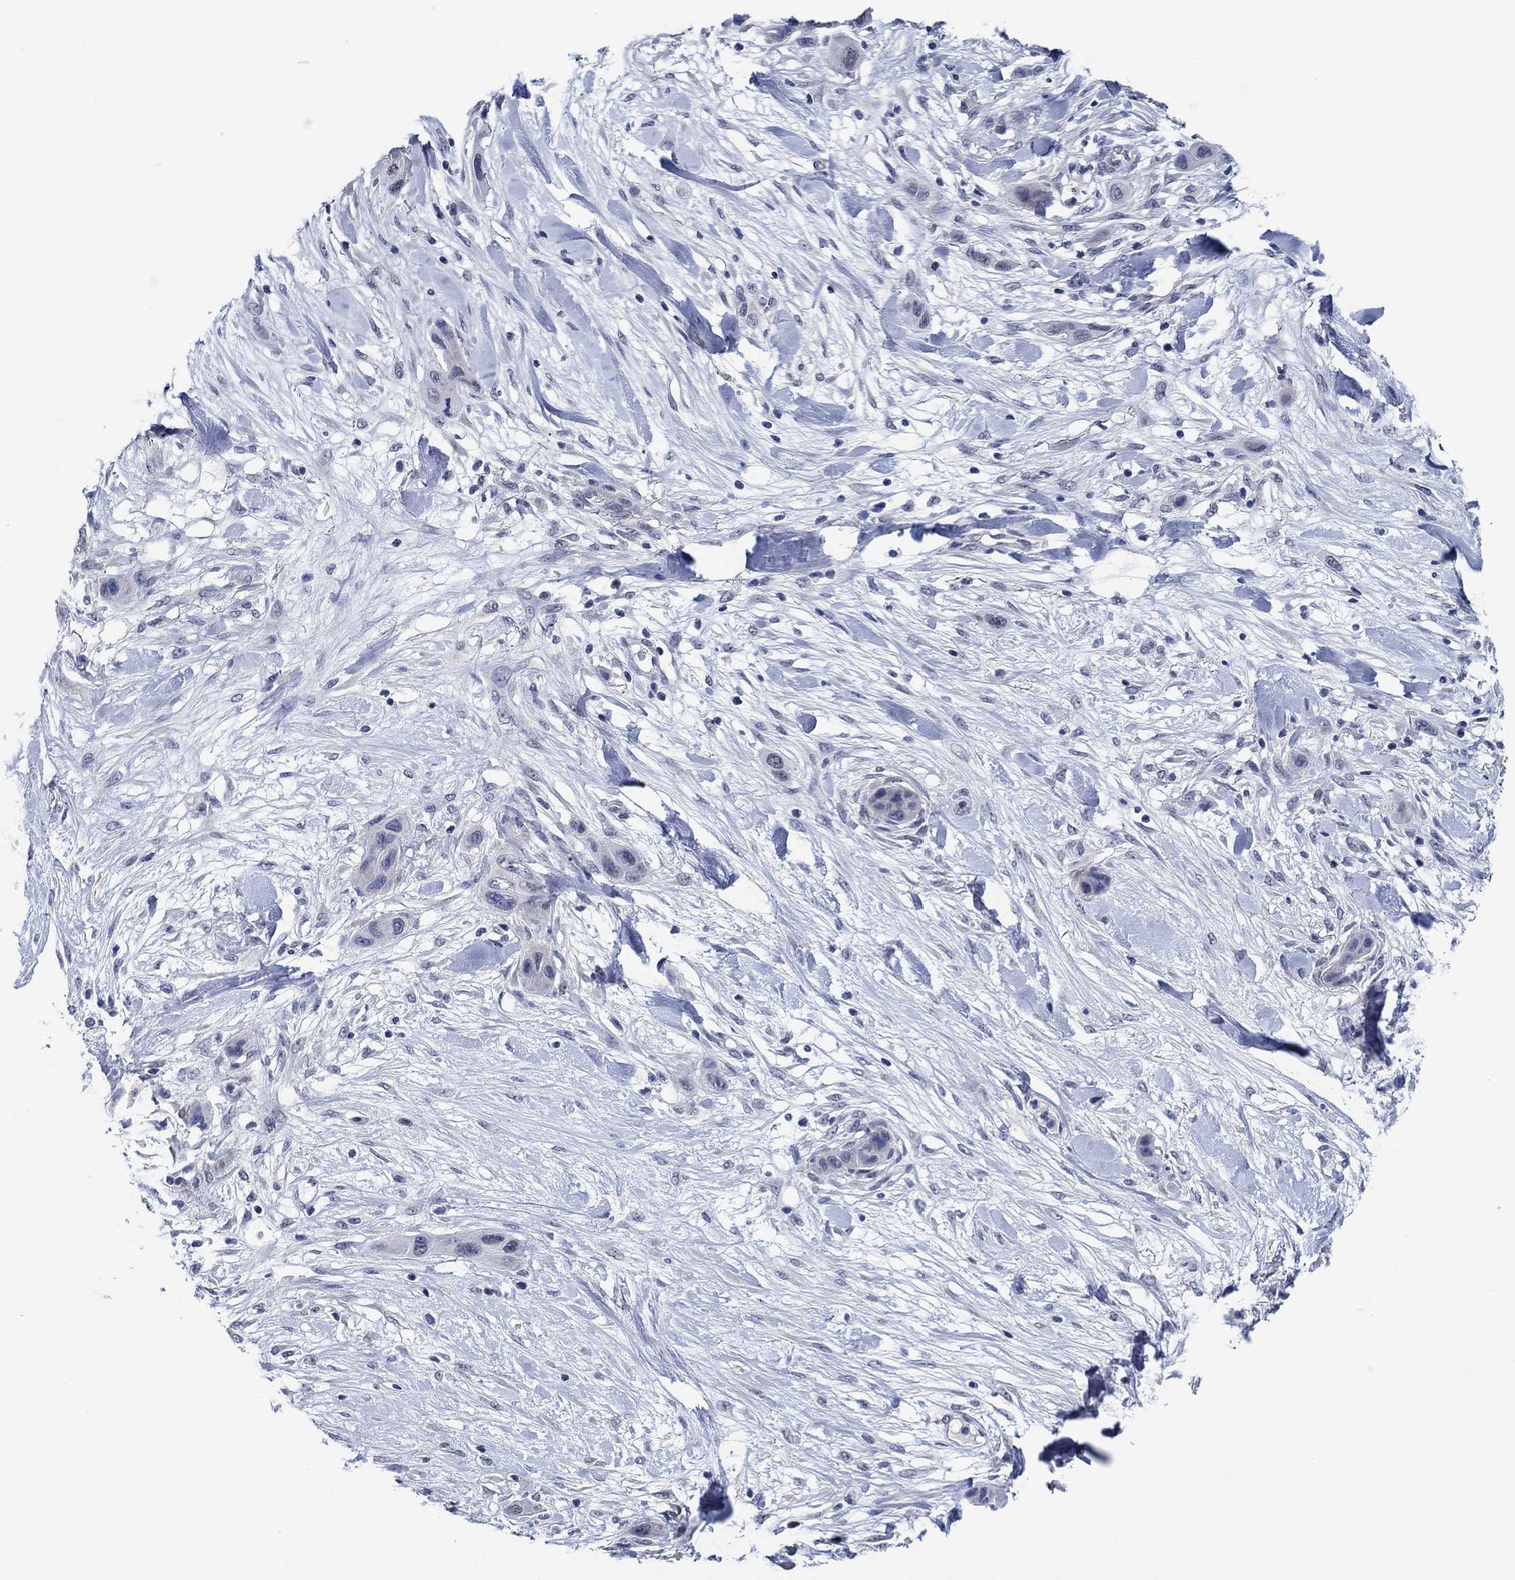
{"staining": {"intensity": "negative", "quantity": "none", "location": "none"}, "tissue": "skin cancer", "cell_type": "Tumor cells", "image_type": "cancer", "snomed": [{"axis": "morphology", "description": "Squamous cell carcinoma, NOS"}, {"axis": "topography", "description": "Skin"}], "caption": "Immunohistochemistry (IHC) image of skin cancer stained for a protein (brown), which demonstrates no positivity in tumor cells.", "gene": "PRRT3", "patient": {"sex": "male", "age": 79}}